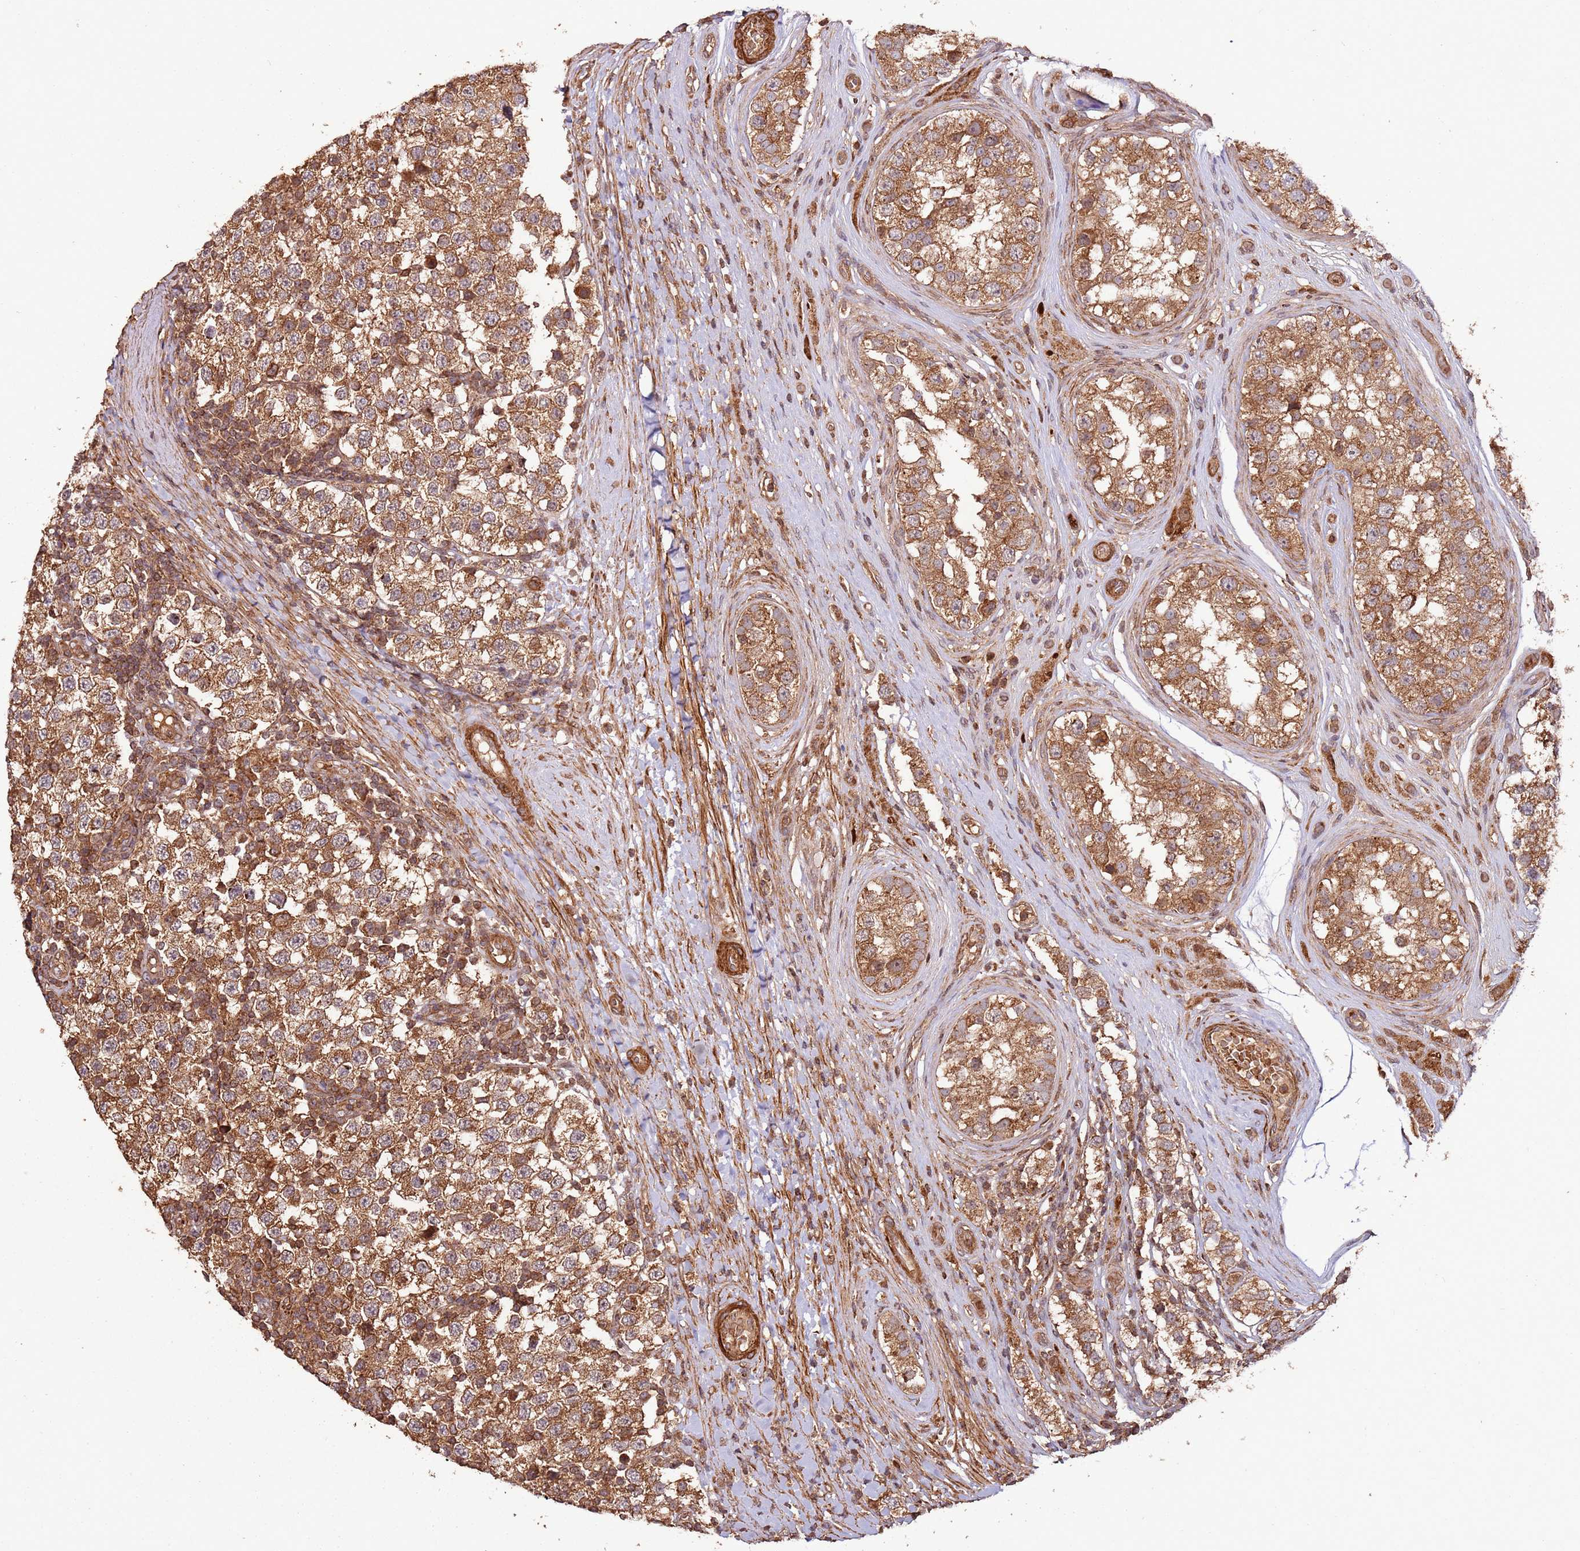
{"staining": {"intensity": "moderate", "quantity": ">75%", "location": "cytoplasmic/membranous"}, "tissue": "testis cancer", "cell_type": "Tumor cells", "image_type": "cancer", "snomed": [{"axis": "morphology", "description": "Seminoma, NOS"}, {"axis": "topography", "description": "Testis"}], "caption": "A histopathology image showing moderate cytoplasmic/membranous expression in approximately >75% of tumor cells in testis seminoma, as visualized by brown immunohistochemical staining.", "gene": "FAM186A", "patient": {"sex": "male", "age": 34}}